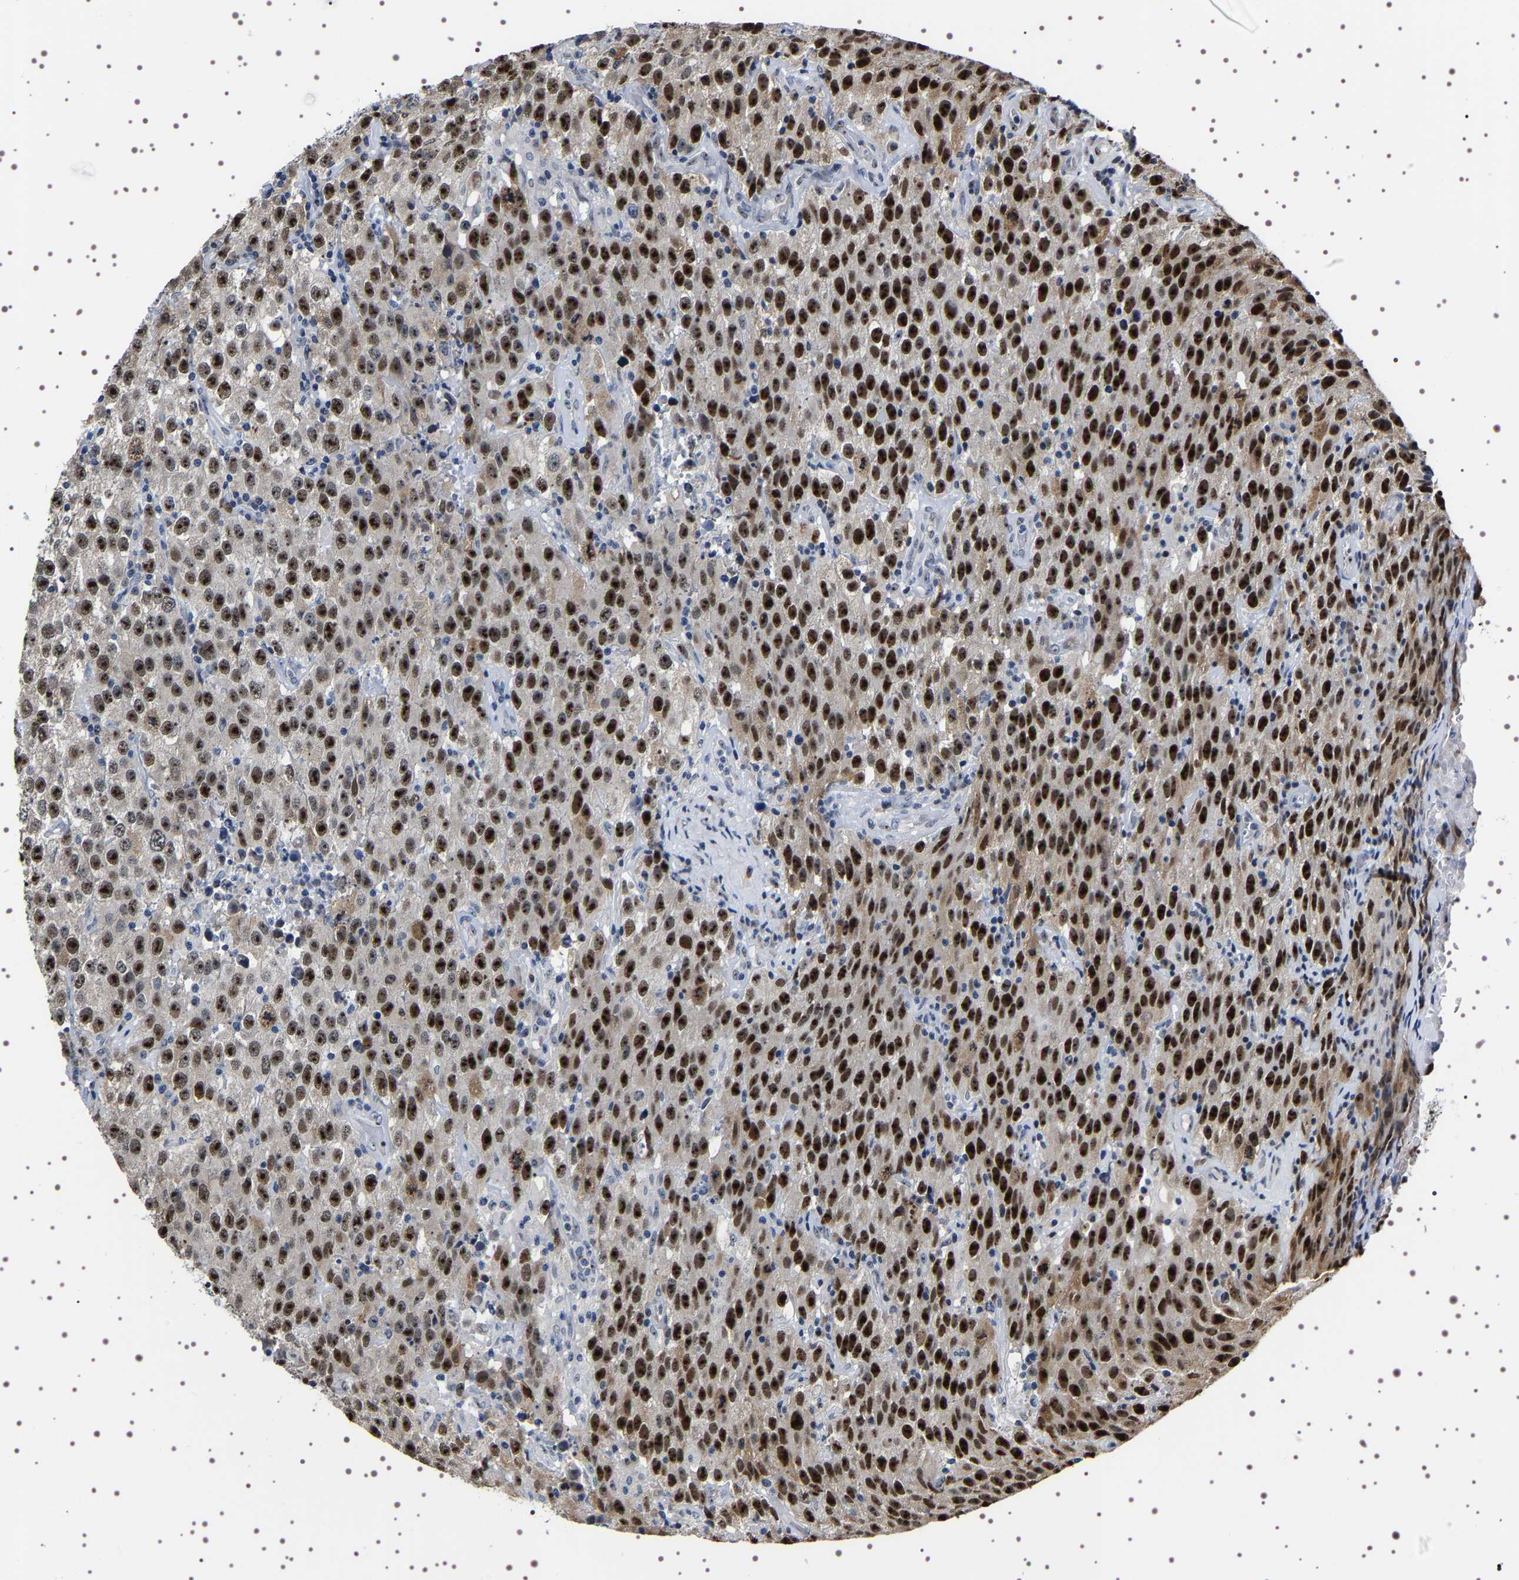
{"staining": {"intensity": "strong", "quantity": ">75%", "location": "nuclear"}, "tissue": "testis cancer", "cell_type": "Tumor cells", "image_type": "cancer", "snomed": [{"axis": "morphology", "description": "Seminoma, NOS"}, {"axis": "topography", "description": "Testis"}], "caption": "A high-resolution image shows IHC staining of testis seminoma, which displays strong nuclear staining in about >75% of tumor cells.", "gene": "GNL3", "patient": {"sex": "male", "age": 52}}